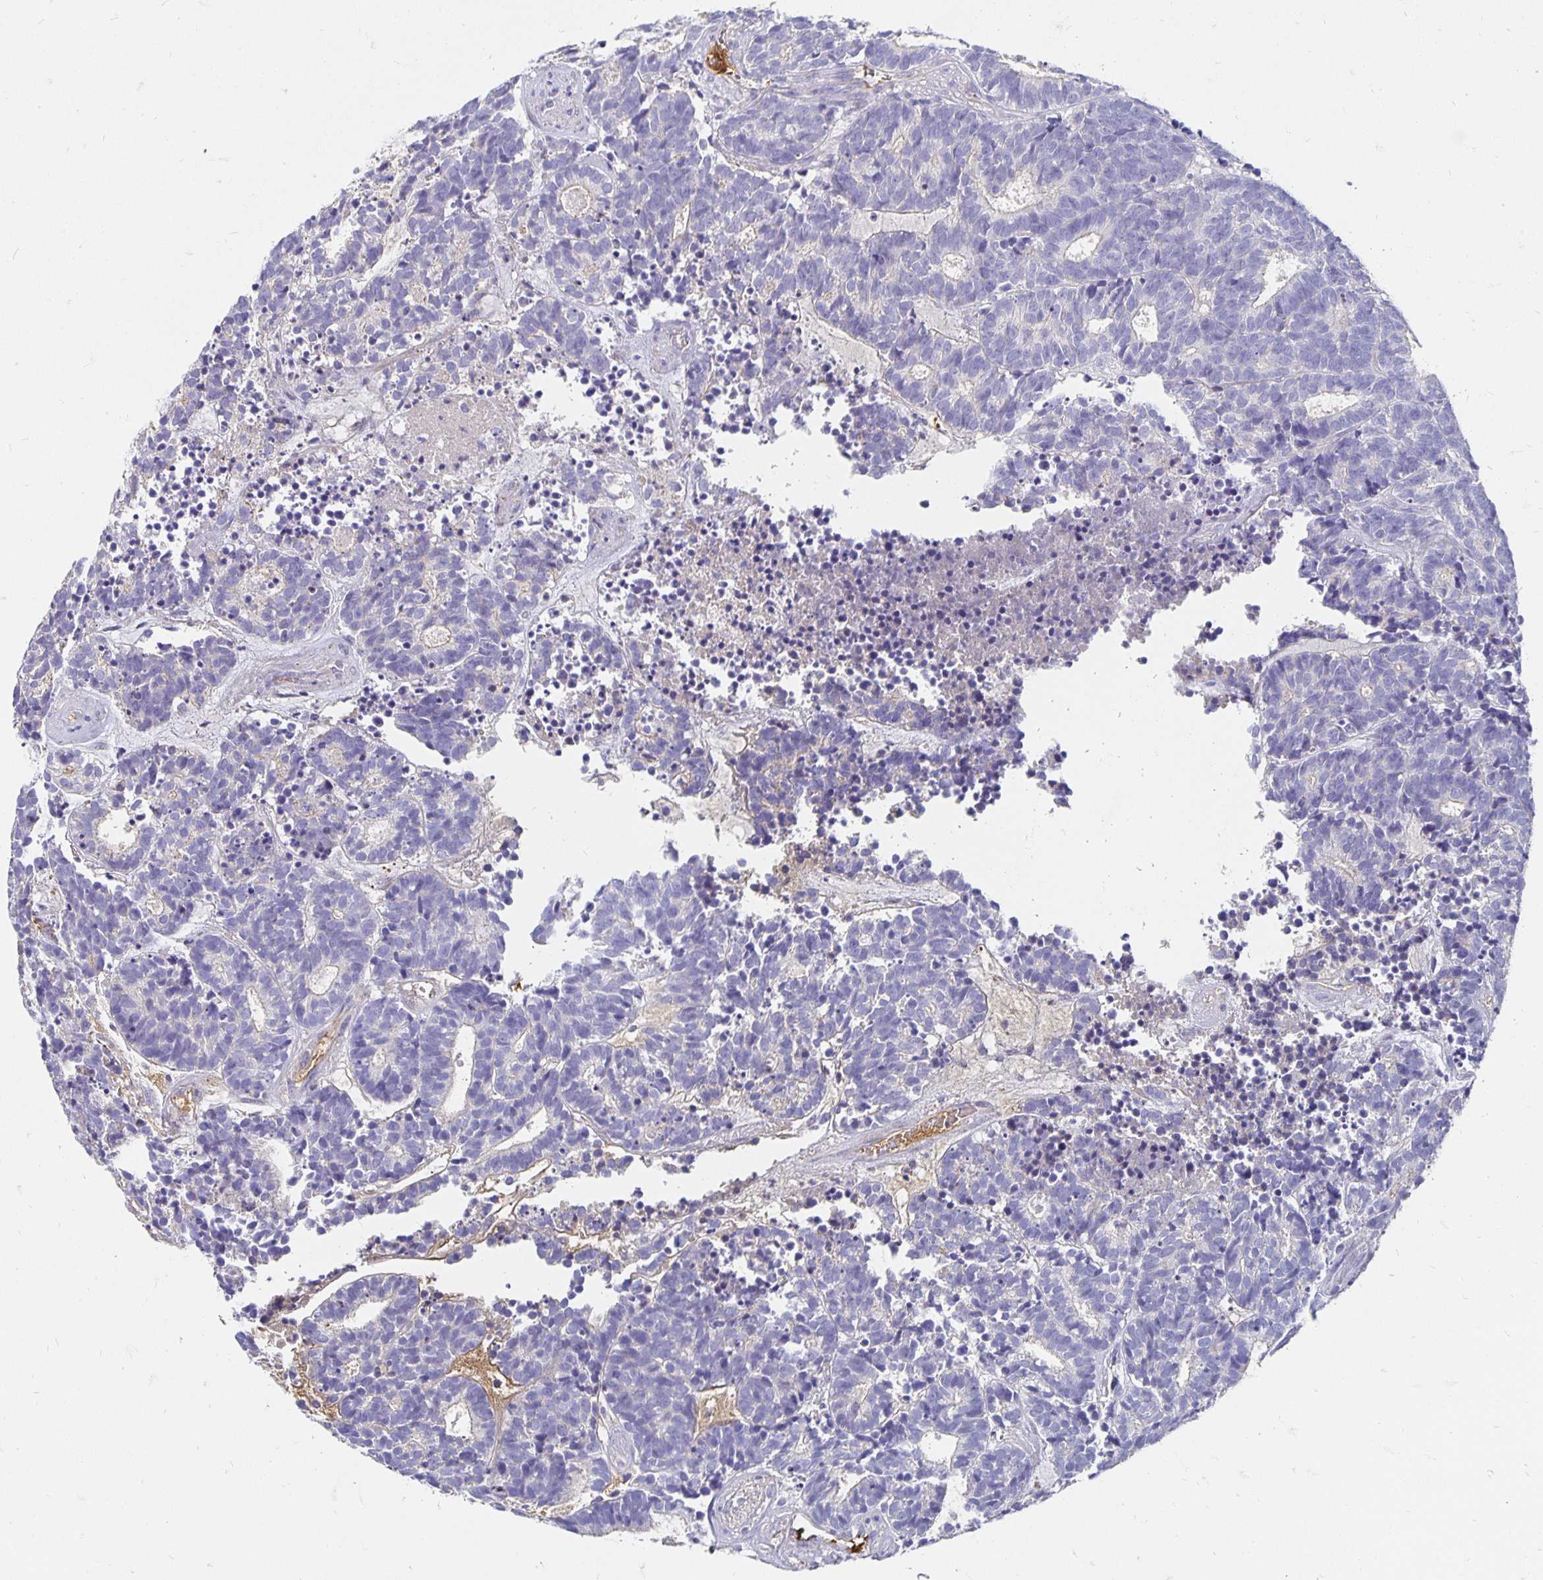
{"staining": {"intensity": "negative", "quantity": "none", "location": "none"}, "tissue": "head and neck cancer", "cell_type": "Tumor cells", "image_type": "cancer", "snomed": [{"axis": "morphology", "description": "Adenocarcinoma, NOS"}, {"axis": "topography", "description": "Head-Neck"}], "caption": "IHC histopathology image of adenocarcinoma (head and neck) stained for a protein (brown), which displays no positivity in tumor cells.", "gene": "APOB", "patient": {"sex": "female", "age": 81}}